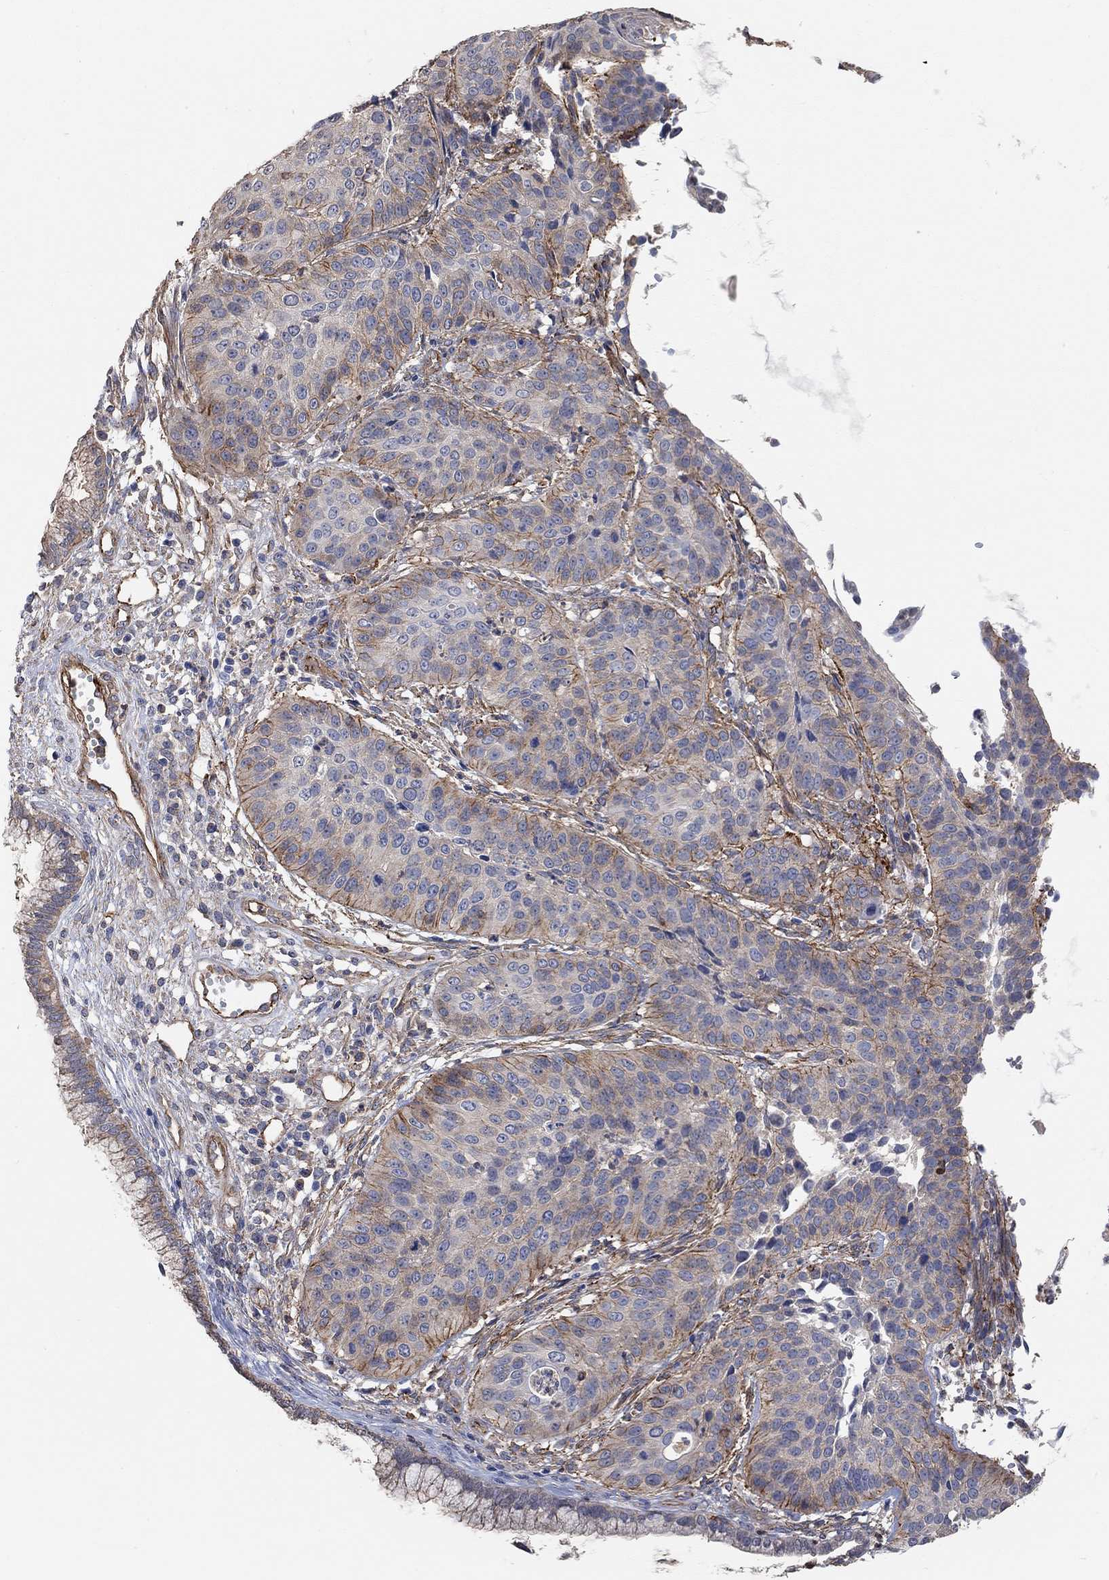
{"staining": {"intensity": "moderate", "quantity": "<25%", "location": "cytoplasmic/membranous"}, "tissue": "cervical cancer", "cell_type": "Tumor cells", "image_type": "cancer", "snomed": [{"axis": "morphology", "description": "Normal tissue, NOS"}, {"axis": "morphology", "description": "Squamous cell carcinoma, NOS"}, {"axis": "topography", "description": "Cervix"}], "caption": "Moderate cytoplasmic/membranous positivity is appreciated in approximately <25% of tumor cells in cervical cancer (squamous cell carcinoma). The staining is performed using DAB (3,3'-diaminobenzidine) brown chromogen to label protein expression. The nuclei are counter-stained blue using hematoxylin.", "gene": "SYT16", "patient": {"sex": "female", "age": 39}}